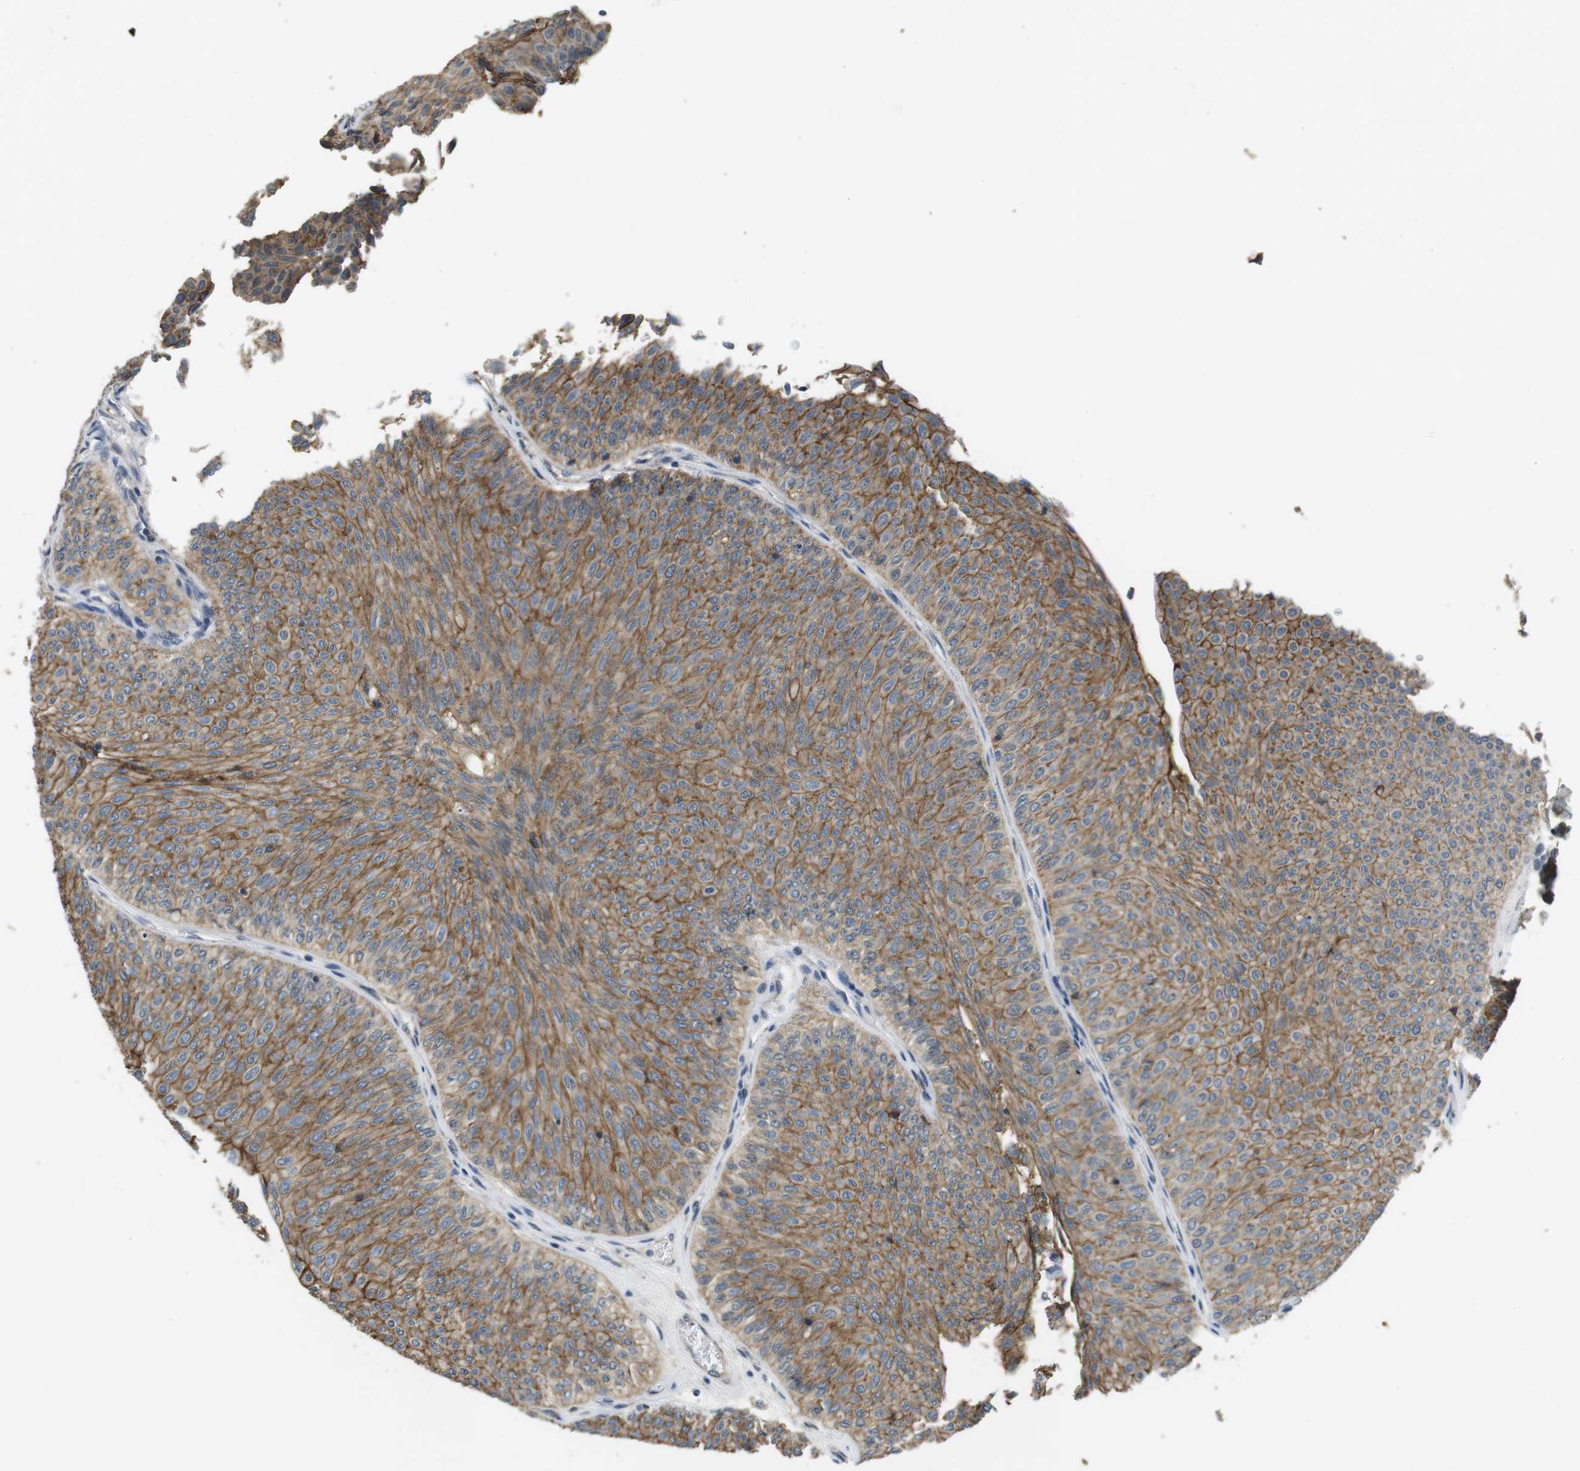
{"staining": {"intensity": "moderate", "quantity": ">75%", "location": "cytoplasmic/membranous"}, "tissue": "urothelial cancer", "cell_type": "Tumor cells", "image_type": "cancer", "snomed": [{"axis": "morphology", "description": "Urothelial carcinoma, Low grade"}, {"axis": "topography", "description": "Urinary bladder"}], "caption": "This is a histology image of immunohistochemistry (IHC) staining of urothelial carcinoma (low-grade), which shows moderate staining in the cytoplasmic/membranous of tumor cells.", "gene": "CLDN7", "patient": {"sex": "male", "age": 78}}